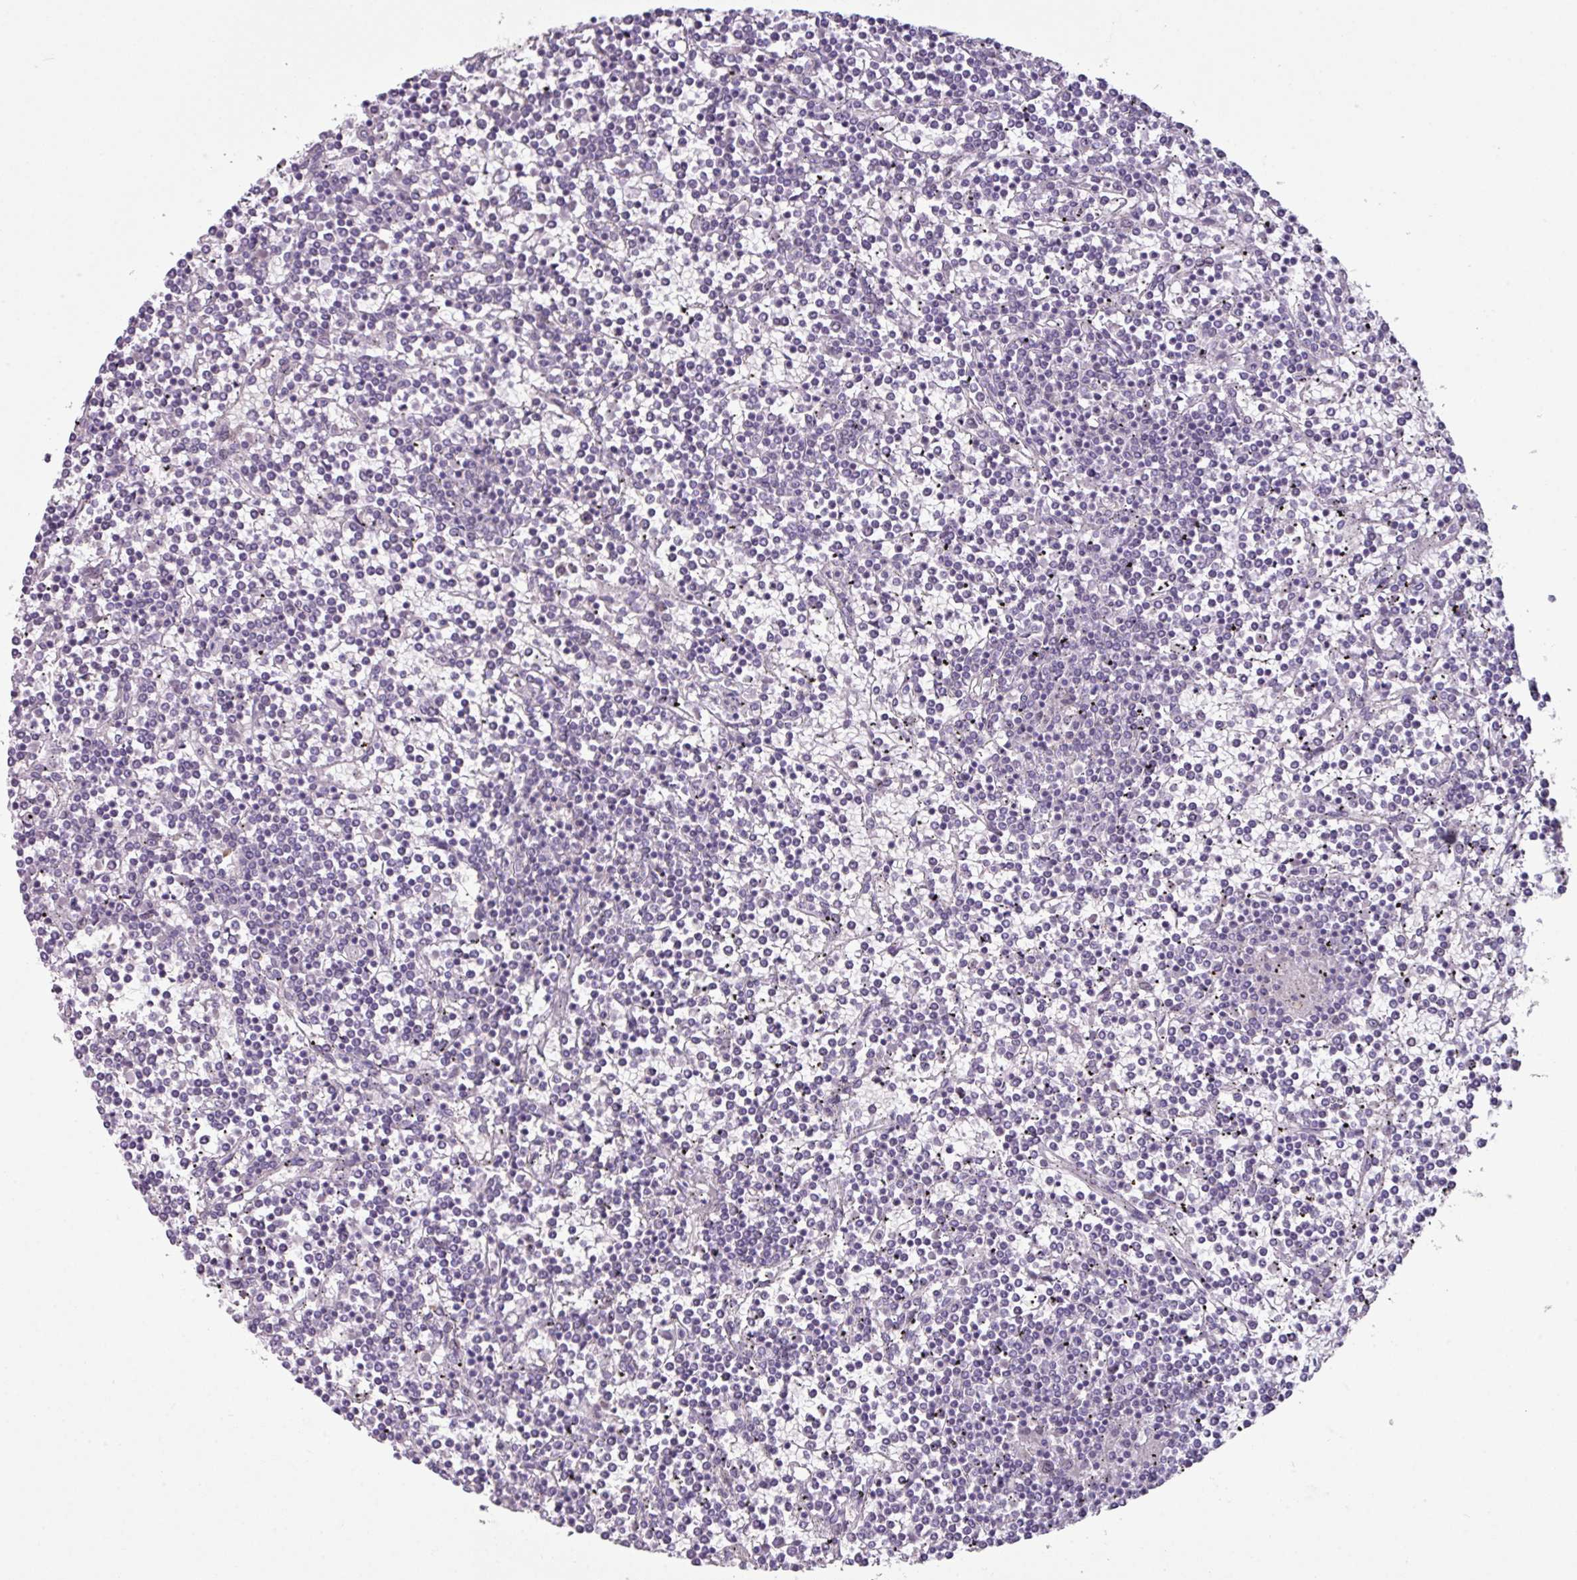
{"staining": {"intensity": "negative", "quantity": "none", "location": "none"}, "tissue": "lymphoma", "cell_type": "Tumor cells", "image_type": "cancer", "snomed": [{"axis": "morphology", "description": "Malignant lymphoma, non-Hodgkin's type, Low grade"}, {"axis": "topography", "description": "Spleen"}], "caption": "DAB immunohistochemical staining of lymphoma displays no significant positivity in tumor cells.", "gene": "TTLL12", "patient": {"sex": "female", "age": 19}}